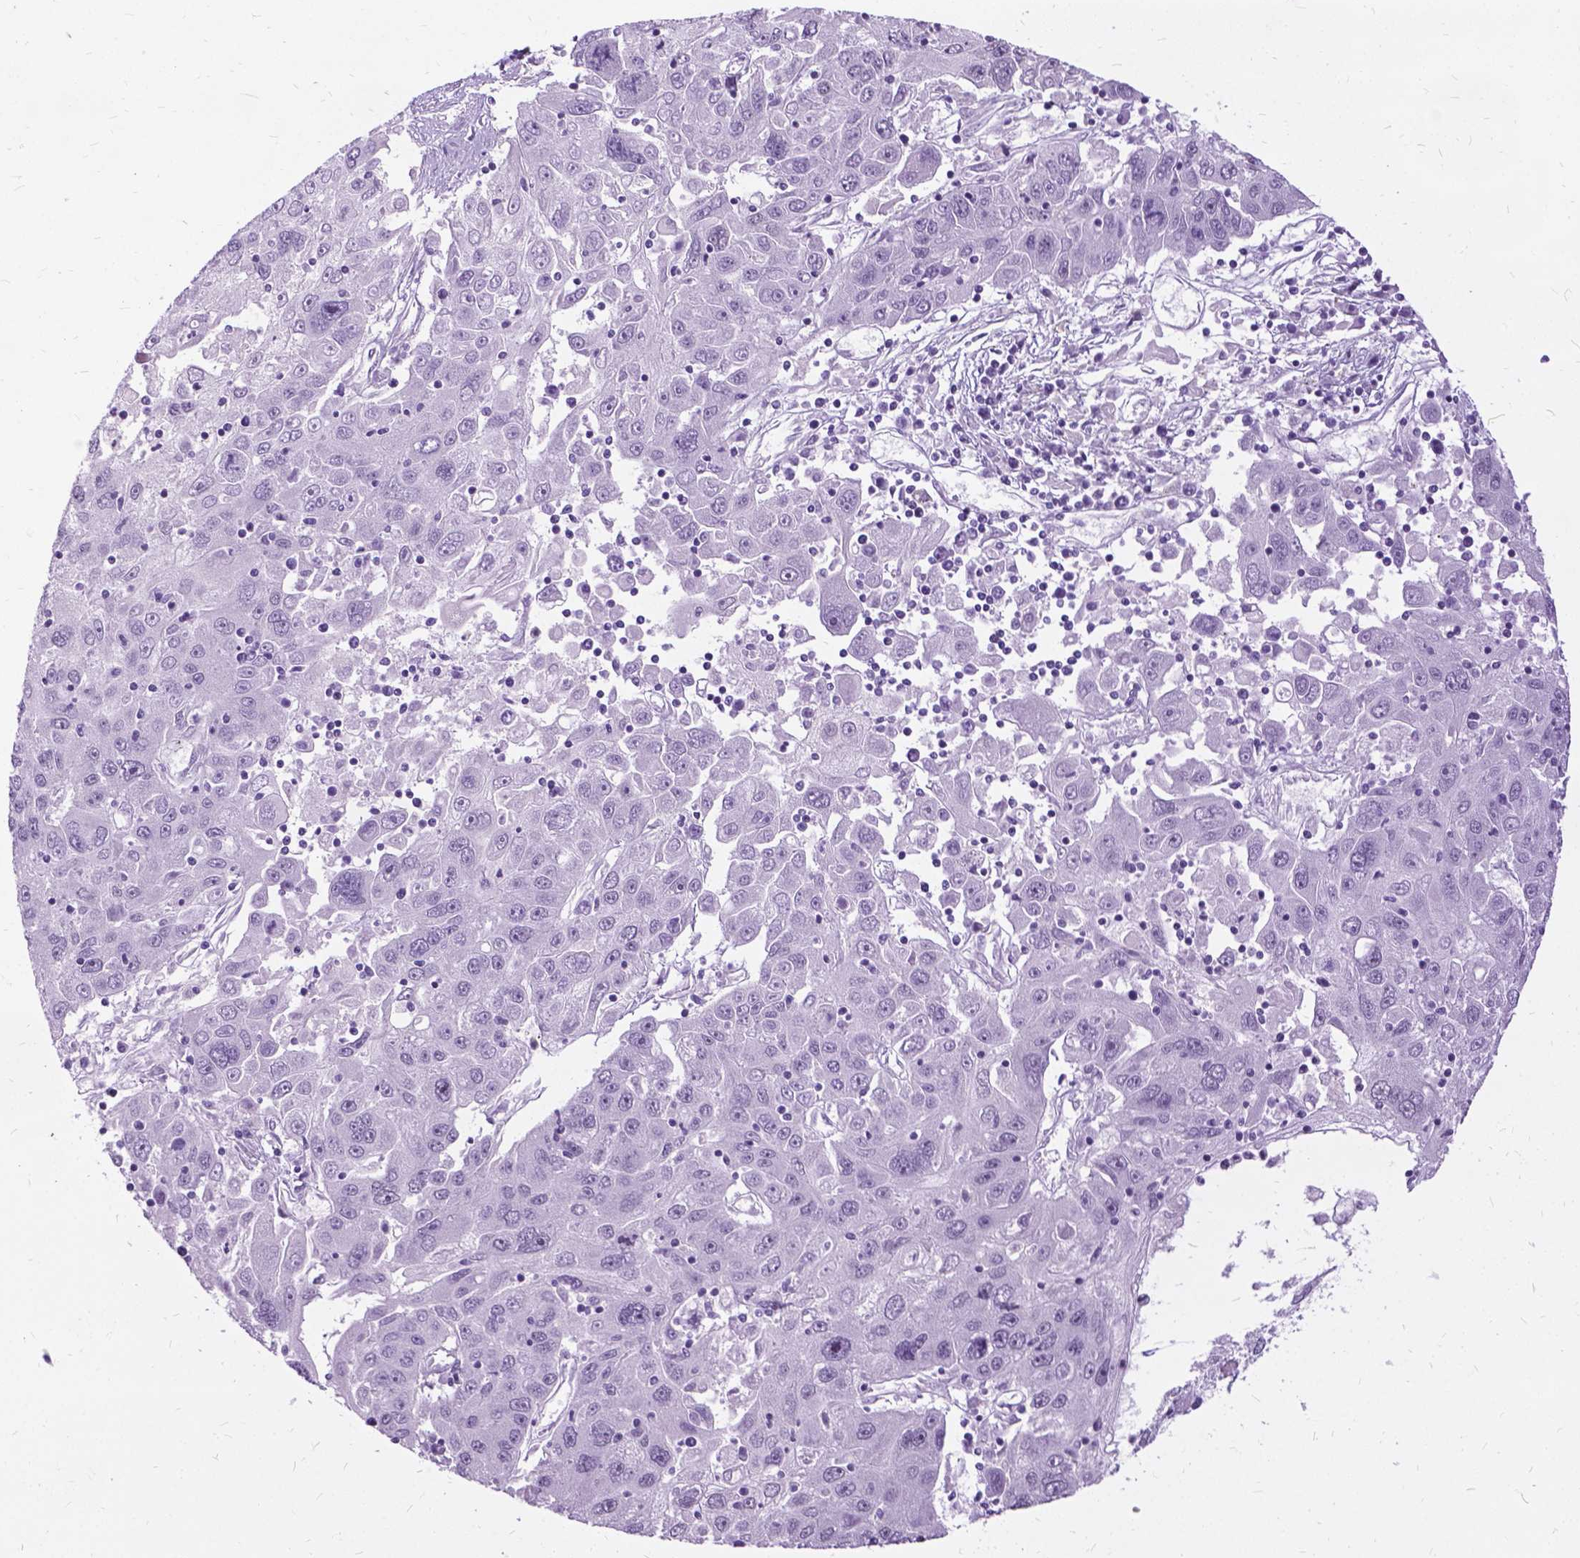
{"staining": {"intensity": "negative", "quantity": "none", "location": "none"}, "tissue": "stomach cancer", "cell_type": "Tumor cells", "image_type": "cancer", "snomed": [{"axis": "morphology", "description": "Adenocarcinoma, NOS"}, {"axis": "topography", "description": "Stomach"}], "caption": "DAB immunohistochemical staining of adenocarcinoma (stomach) exhibits no significant staining in tumor cells.", "gene": "PROB1", "patient": {"sex": "male", "age": 56}}